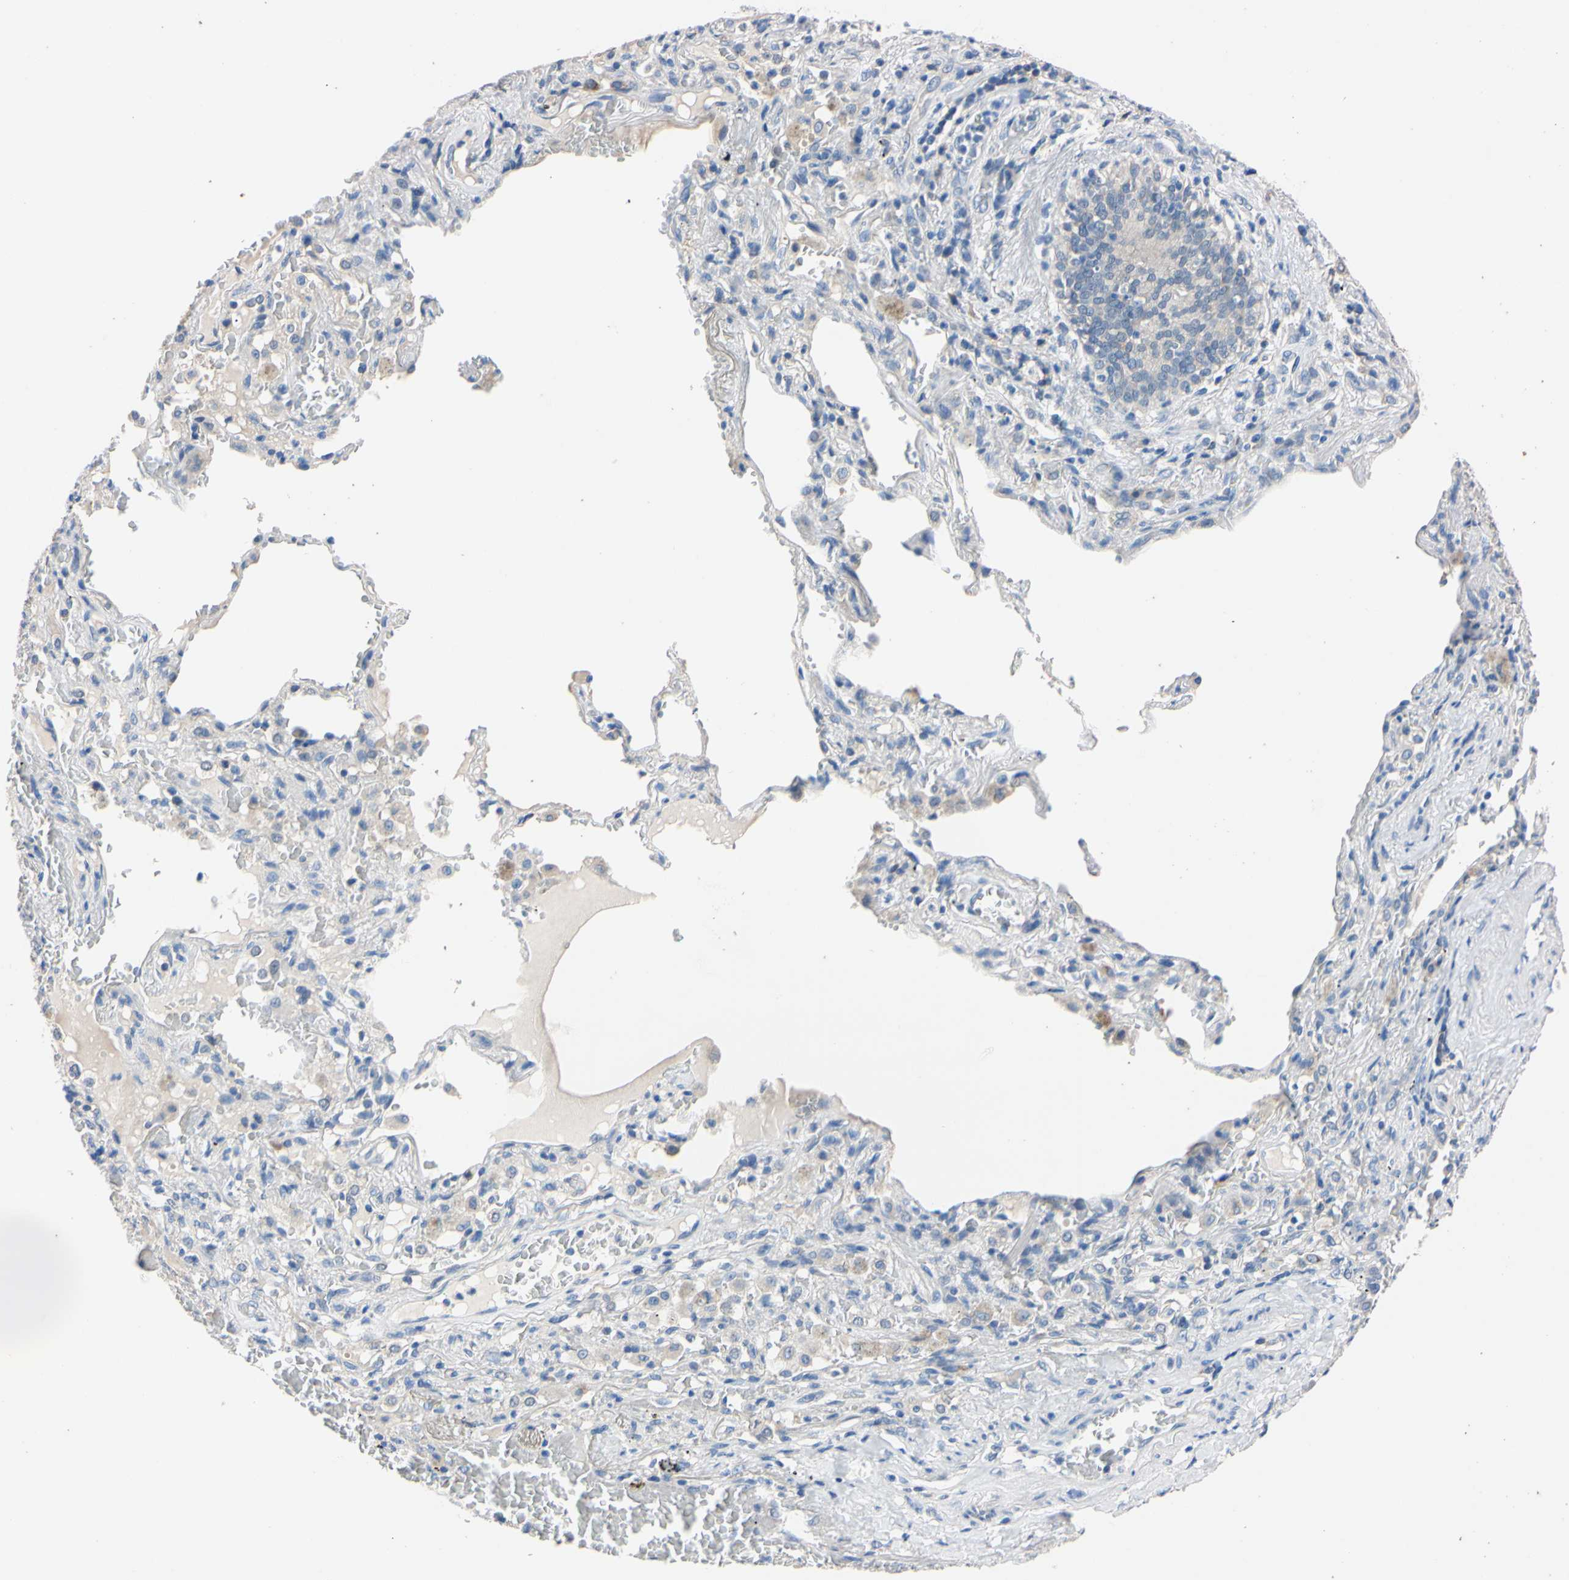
{"staining": {"intensity": "weak", "quantity": "<25%", "location": "cytoplasmic/membranous"}, "tissue": "lung cancer", "cell_type": "Tumor cells", "image_type": "cancer", "snomed": [{"axis": "morphology", "description": "Squamous cell carcinoma, NOS"}, {"axis": "topography", "description": "Lung"}], "caption": "The photomicrograph reveals no staining of tumor cells in lung cancer.", "gene": "PNKD", "patient": {"sex": "male", "age": 57}}